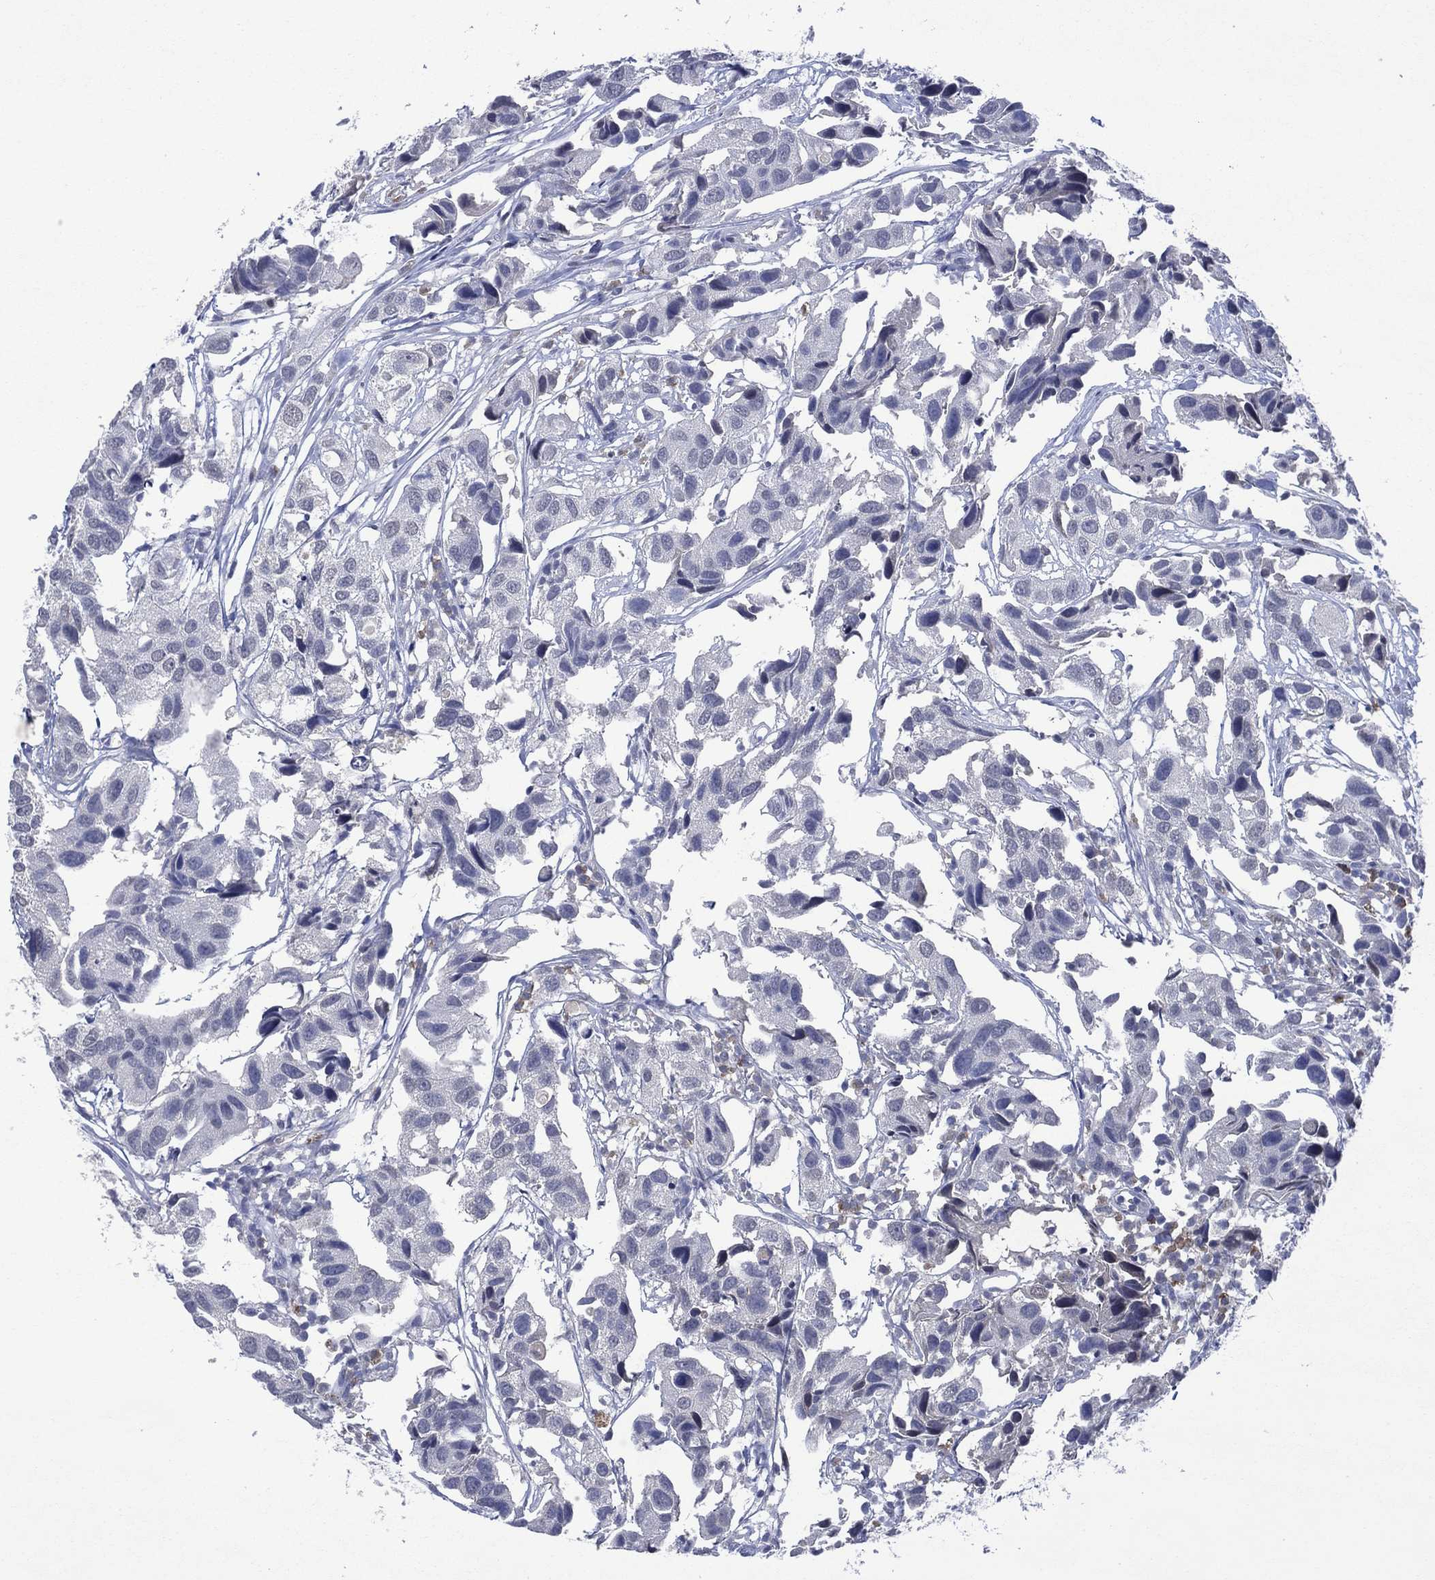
{"staining": {"intensity": "negative", "quantity": "none", "location": "none"}, "tissue": "urothelial cancer", "cell_type": "Tumor cells", "image_type": "cancer", "snomed": [{"axis": "morphology", "description": "Urothelial carcinoma, High grade"}, {"axis": "topography", "description": "Urinary bladder"}], "caption": "DAB immunohistochemical staining of human high-grade urothelial carcinoma displays no significant positivity in tumor cells.", "gene": "ASB10", "patient": {"sex": "male", "age": 79}}